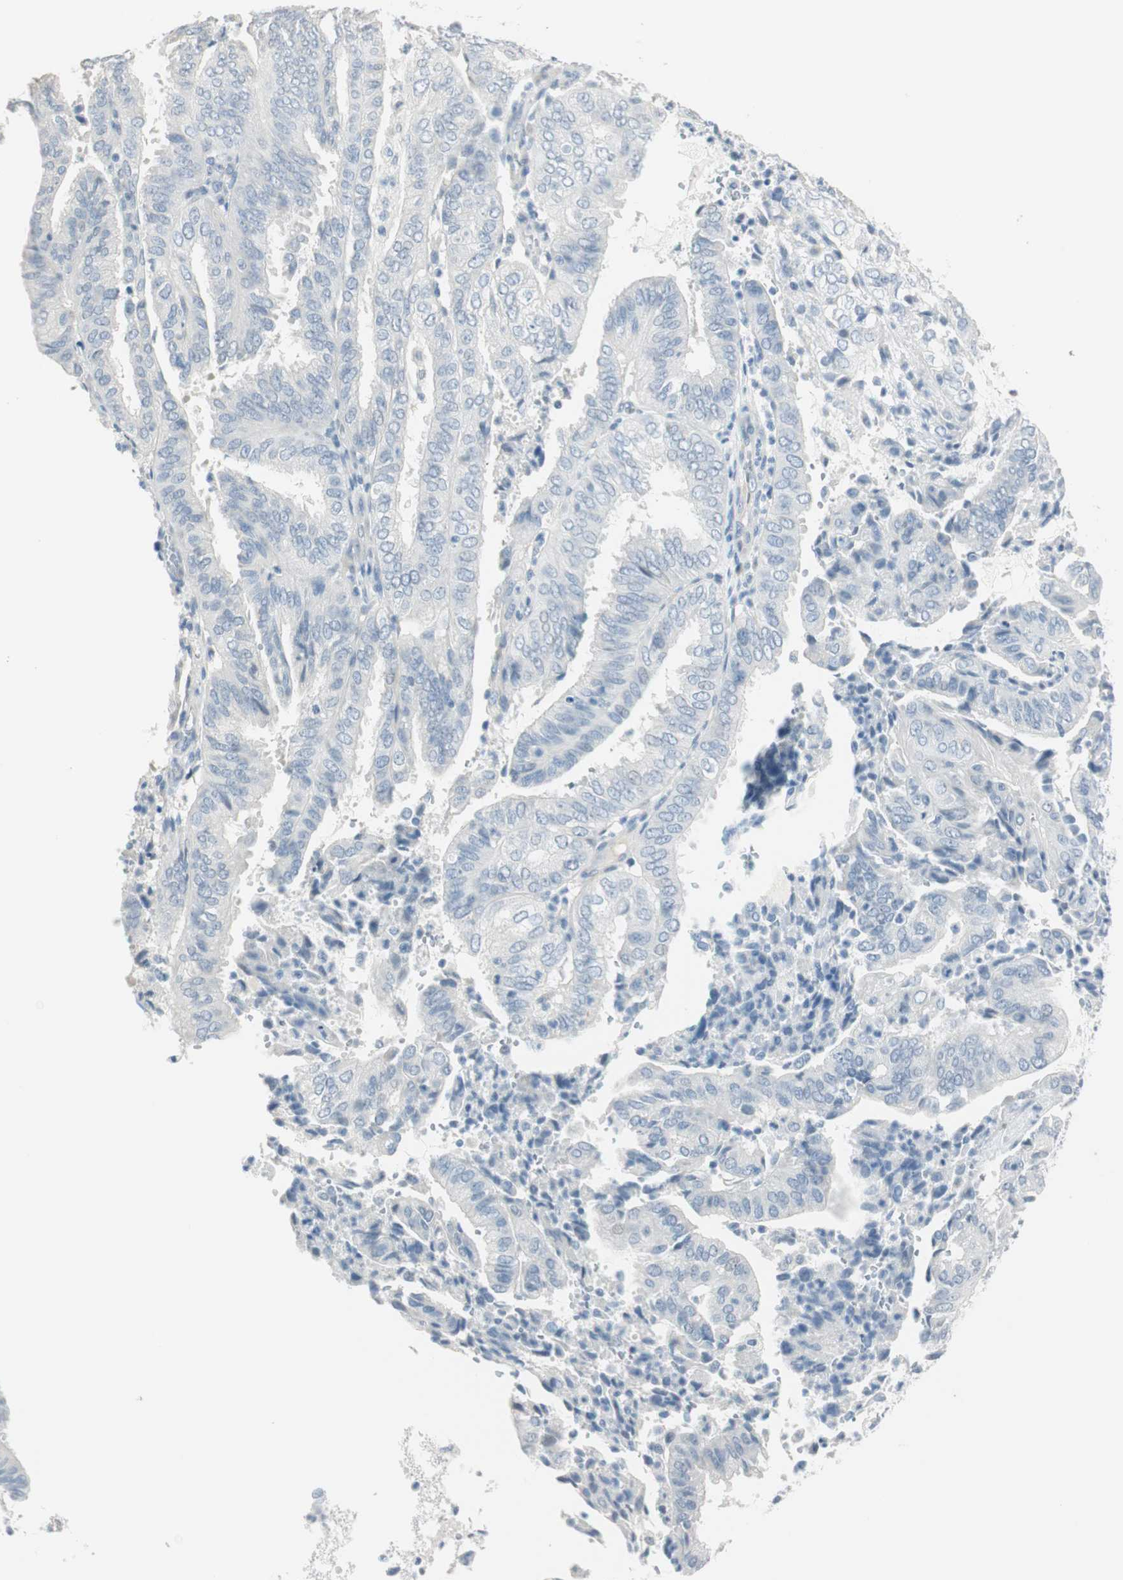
{"staining": {"intensity": "negative", "quantity": "none", "location": "none"}, "tissue": "endometrial cancer", "cell_type": "Tumor cells", "image_type": "cancer", "snomed": [{"axis": "morphology", "description": "Adenocarcinoma, NOS"}, {"axis": "topography", "description": "Uterus"}], "caption": "Immunohistochemical staining of adenocarcinoma (endometrial) demonstrates no significant positivity in tumor cells.", "gene": "MLLT10", "patient": {"sex": "female", "age": 60}}